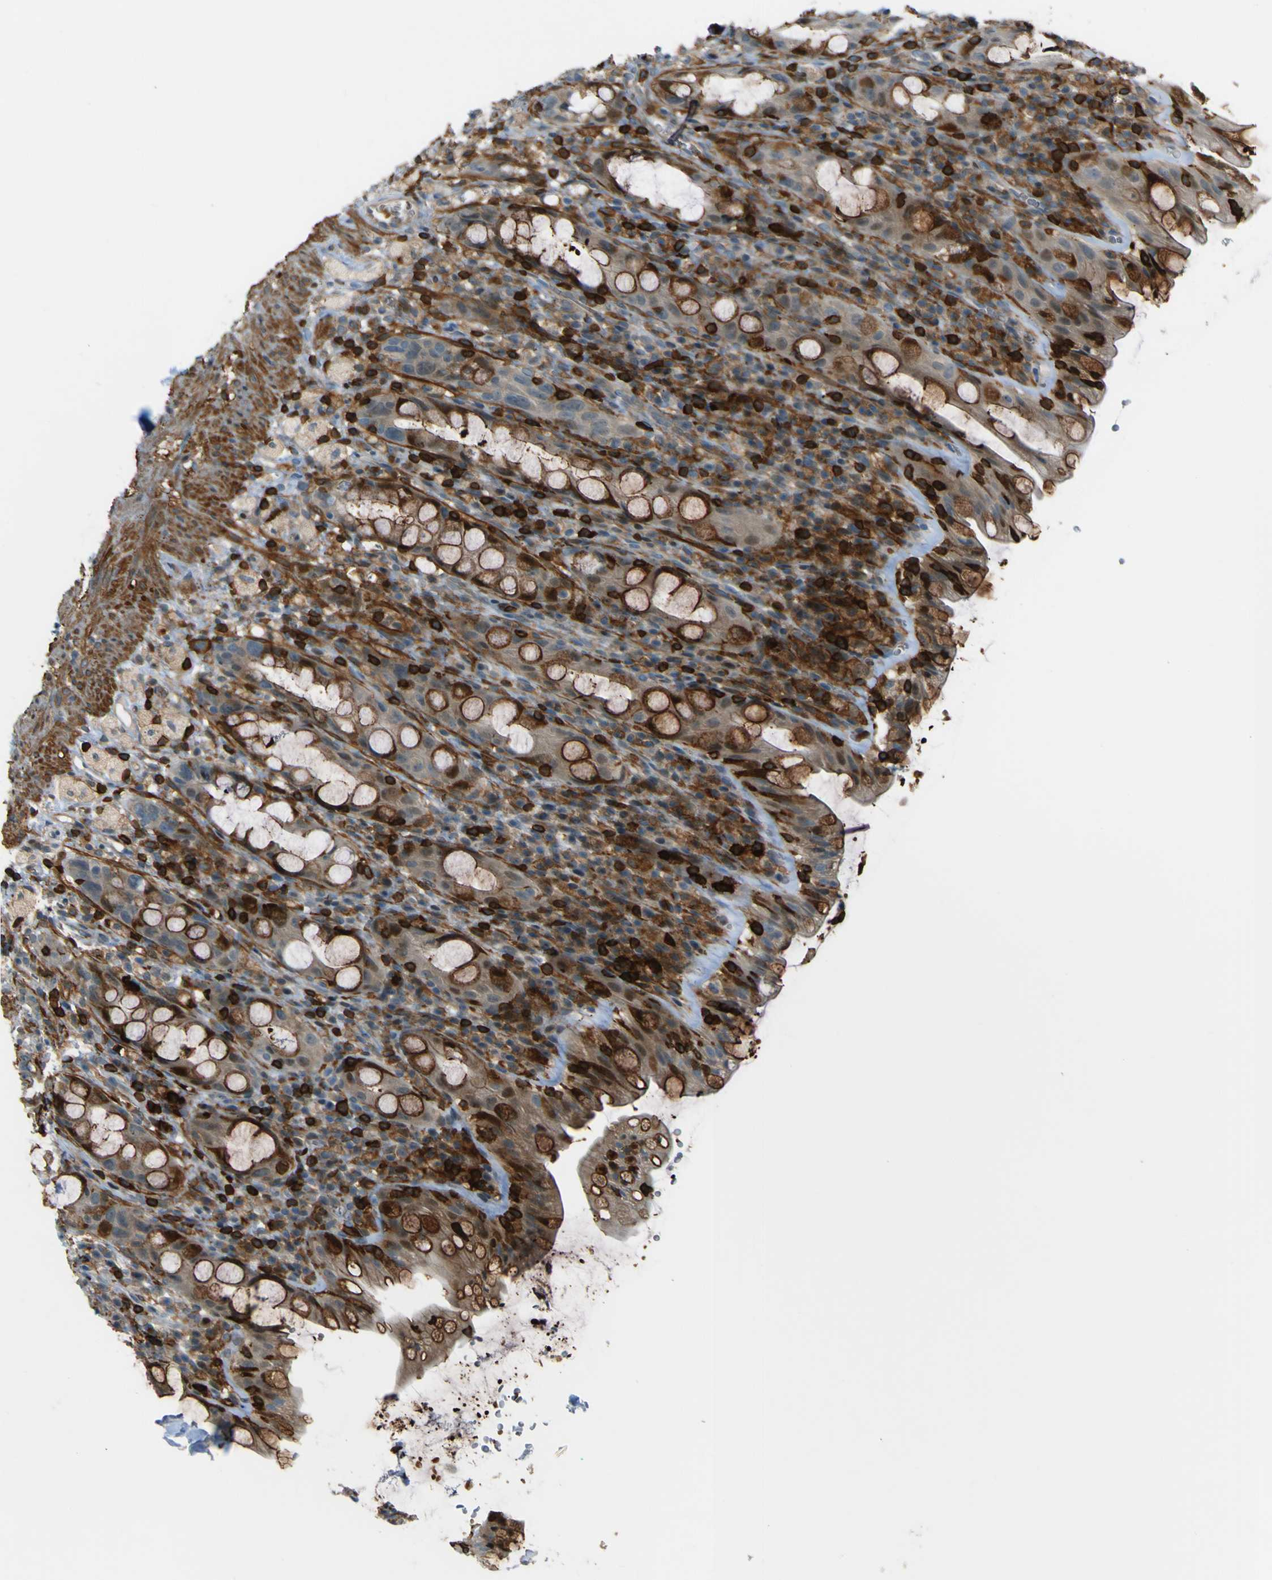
{"staining": {"intensity": "weak", "quantity": ">75%", "location": "cytoplasmic/membranous"}, "tissue": "rectum", "cell_type": "Glandular cells", "image_type": "normal", "snomed": [{"axis": "morphology", "description": "Normal tissue, NOS"}, {"axis": "topography", "description": "Rectum"}], "caption": "Immunohistochemistry micrograph of normal rectum: rectum stained using immunohistochemistry reveals low levels of weak protein expression localized specifically in the cytoplasmic/membranous of glandular cells, appearing as a cytoplasmic/membranous brown color.", "gene": "PCDHB5", "patient": {"sex": "male", "age": 44}}